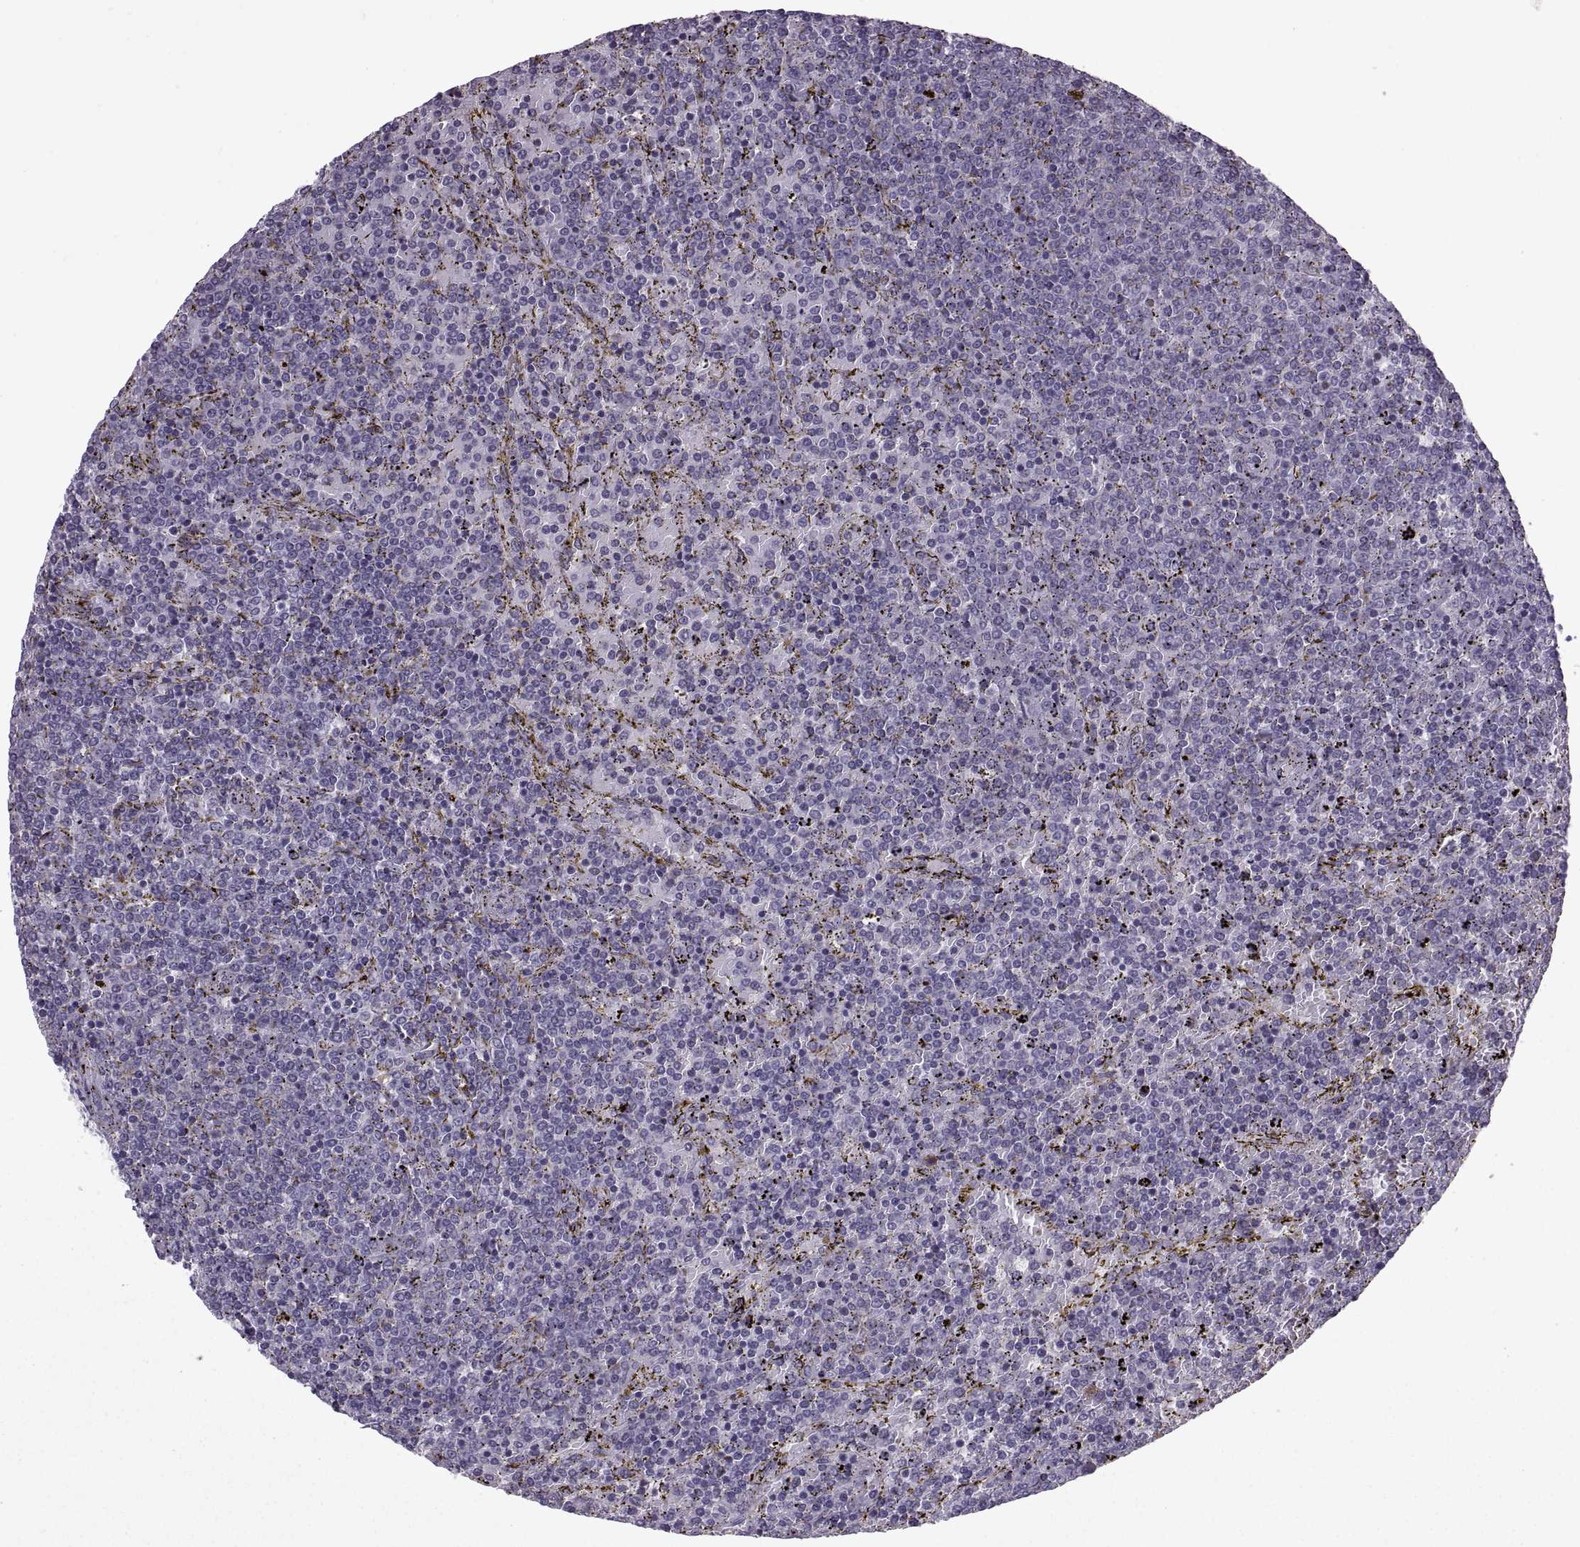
{"staining": {"intensity": "negative", "quantity": "none", "location": "none"}, "tissue": "lymphoma", "cell_type": "Tumor cells", "image_type": "cancer", "snomed": [{"axis": "morphology", "description": "Malignant lymphoma, non-Hodgkin's type, Low grade"}, {"axis": "topography", "description": "Spleen"}], "caption": "Immunohistochemical staining of lymphoma reveals no significant expression in tumor cells. (IHC, brightfield microscopy, high magnification).", "gene": "PABPC1", "patient": {"sex": "female", "age": 77}}